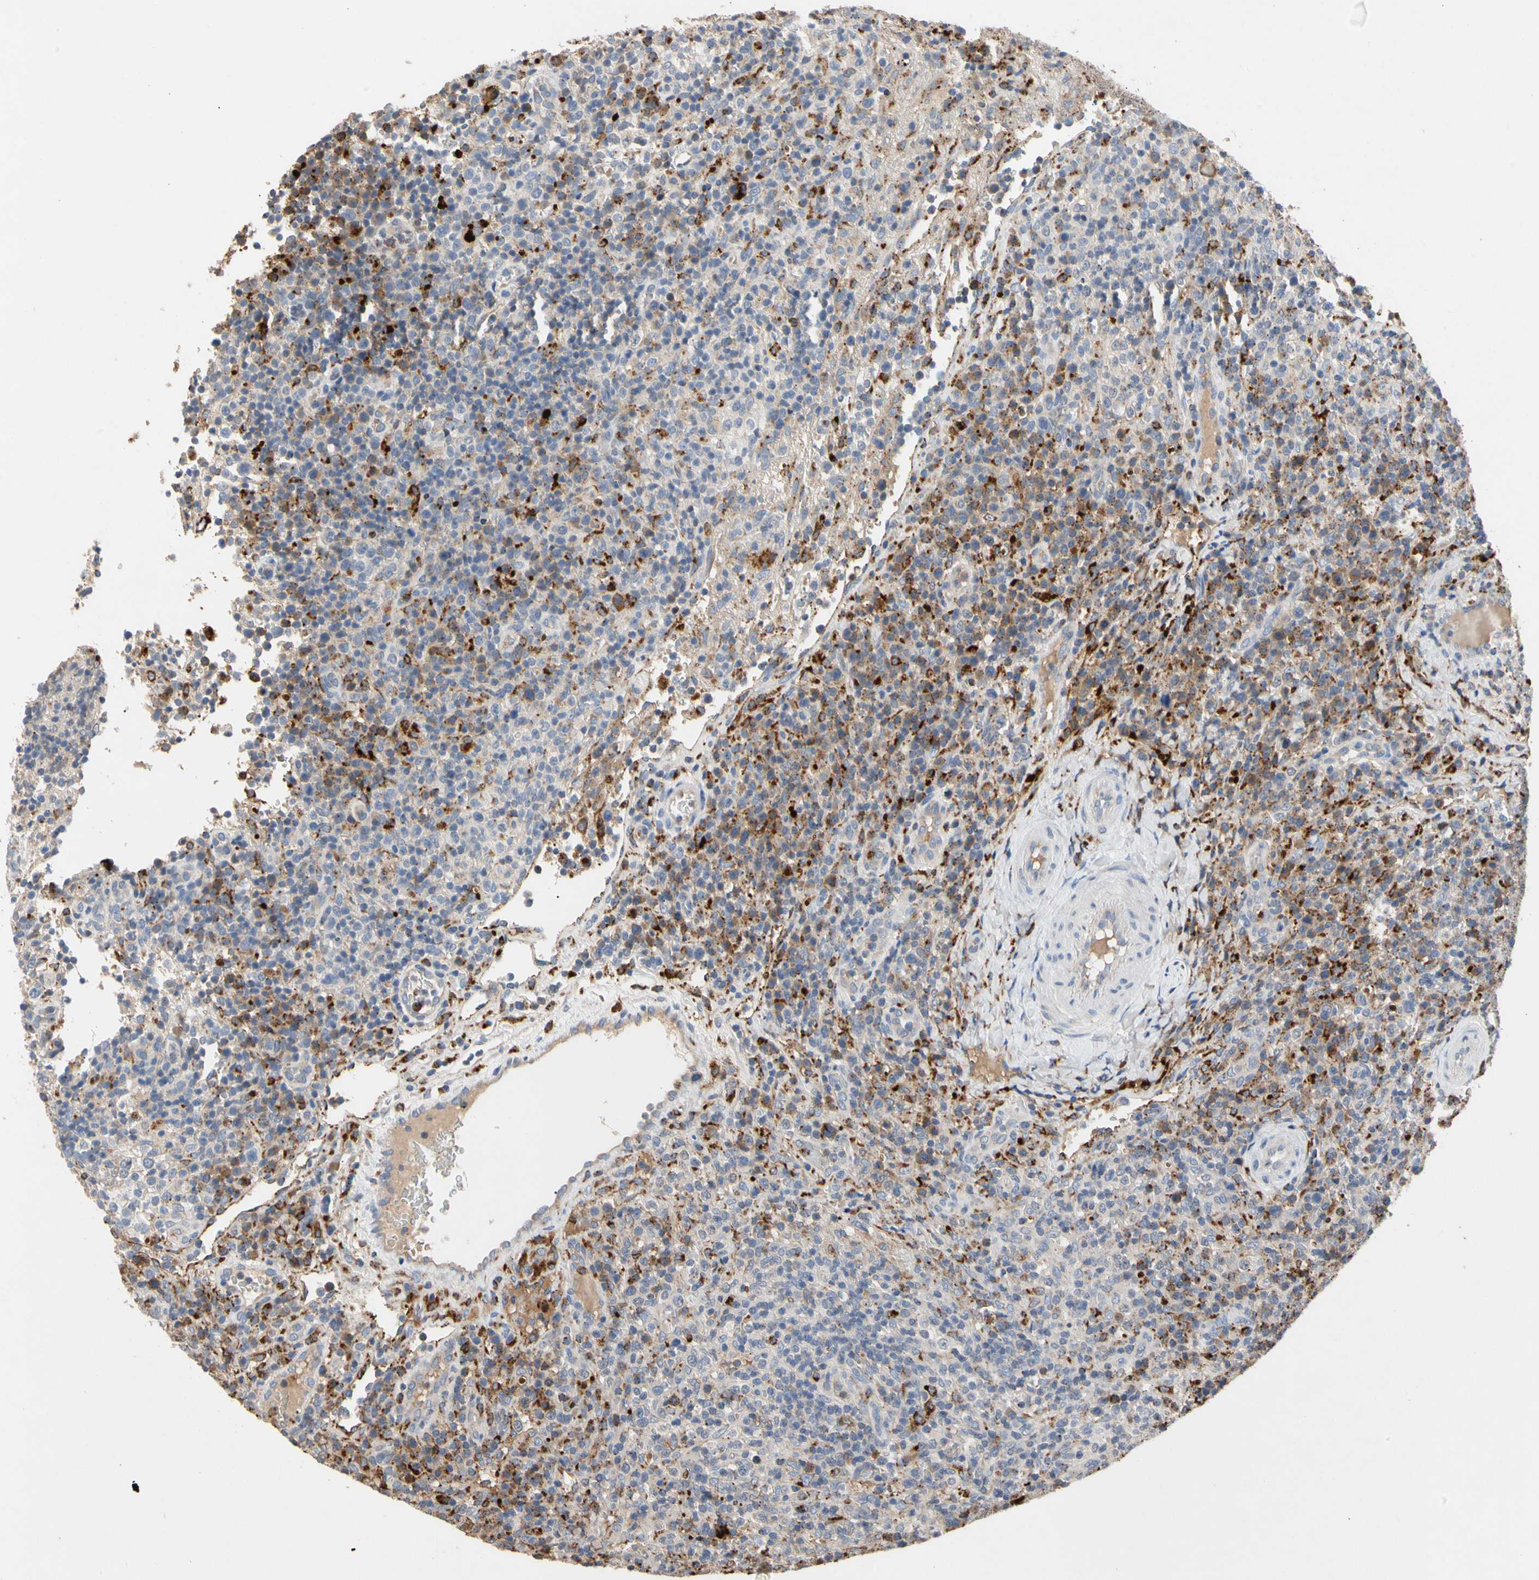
{"staining": {"intensity": "moderate", "quantity": "<25%", "location": "cytoplasmic/membranous"}, "tissue": "lymphoma", "cell_type": "Tumor cells", "image_type": "cancer", "snomed": [{"axis": "morphology", "description": "Malignant lymphoma, non-Hodgkin's type, High grade"}, {"axis": "topography", "description": "Lymph node"}], "caption": "Protein analysis of malignant lymphoma, non-Hodgkin's type (high-grade) tissue displays moderate cytoplasmic/membranous staining in about <25% of tumor cells.", "gene": "ADA2", "patient": {"sex": "female", "age": 76}}